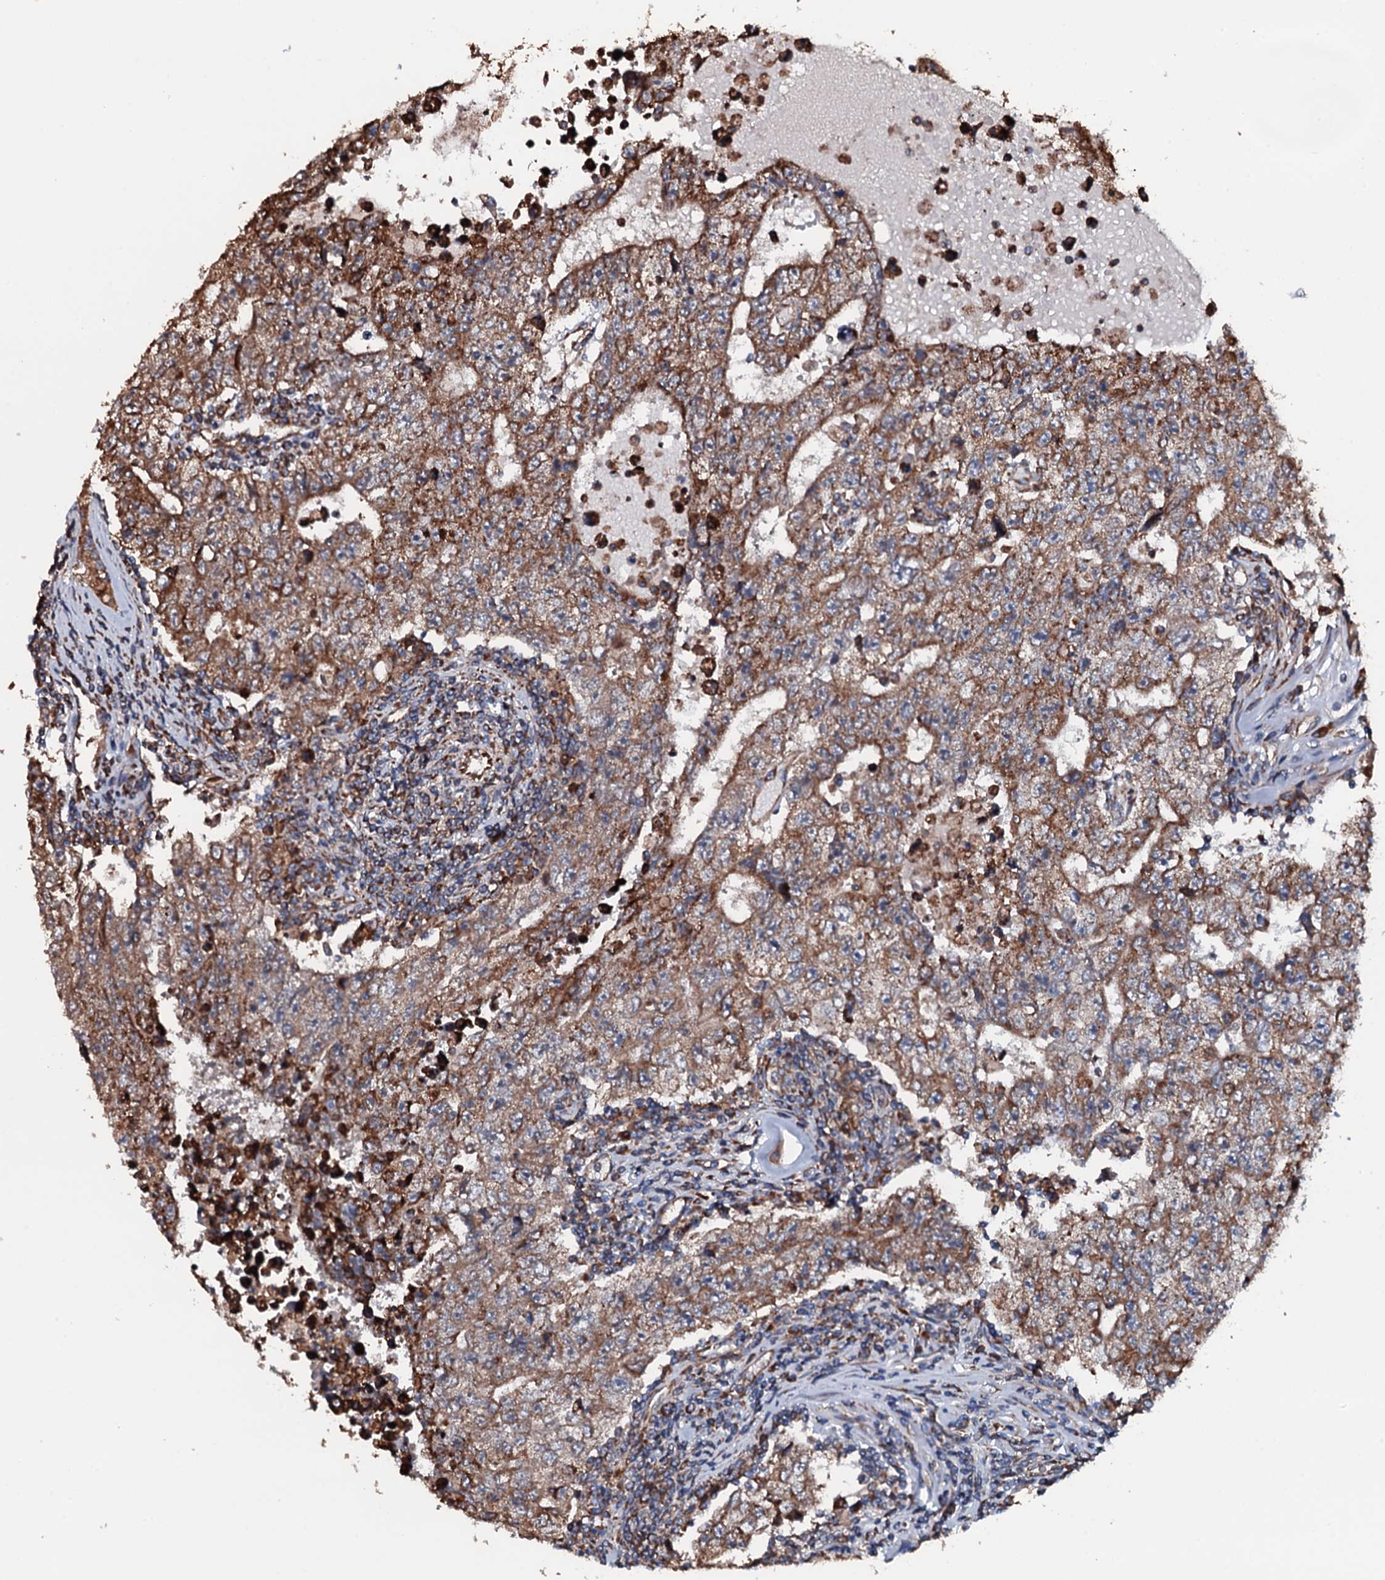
{"staining": {"intensity": "moderate", "quantity": ">75%", "location": "cytoplasmic/membranous"}, "tissue": "testis cancer", "cell_type": "Tumor cells", "image_type": "cancer", "snomed": [{"axis": "morphology", "description": "Carcinoma, Embryonal, NOS"}, {"axis": "topography", "description": "Testis"}], "caption": "An immunohistochemistry (IHC) photomicrograph of neoplastic tissue is shown. Protein staining in brown labels moderate cytoplasmic/membranous positivity in testis embryonal carcinoma within tumor cells. Nuclei are stained in blue.", "gene": "RAB12", "patient": {"sex": "male", "age": 17}}